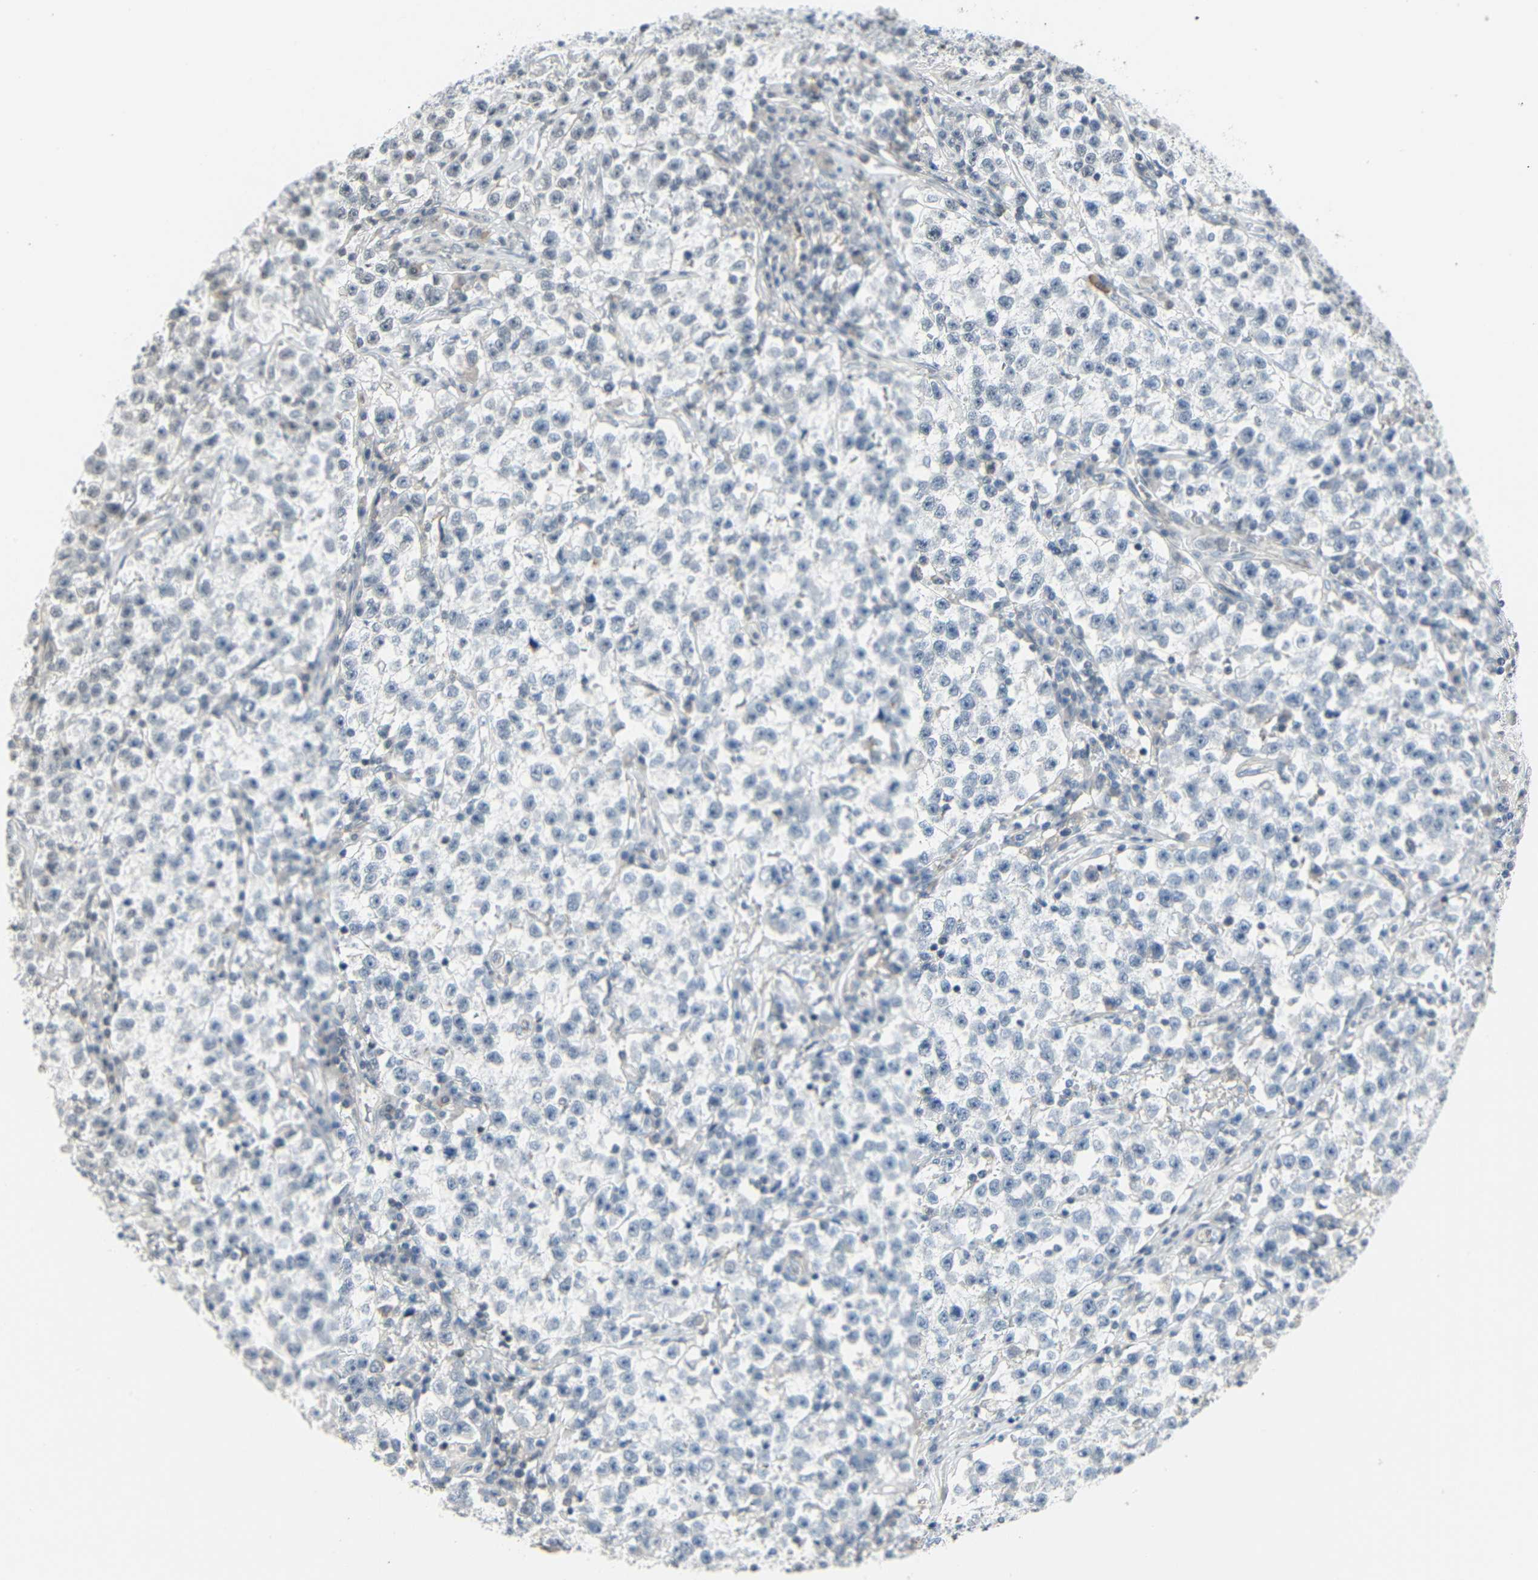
{"staining": {"intensity": "negative", "quantity": "none", "location": "none"}, "tissue": "testis cancer", "cell_type": "Tumor cells", "image_type": "cancer", "snomed": [{"axis": "morphology", "description": "Seminoma, NOS"}, {"axis": "topography", "description": "Testis"}], "caption": "A high-resolution photomicrograph shows immunohistochemistry staining of seminoma (testis), which exhibits no significant staining in tumor cells. (Immunohistochemistry, brightfield microscopy, high magnification).", "gene": "IMPG2", "patient": {"sex": "male", "age": 22}}